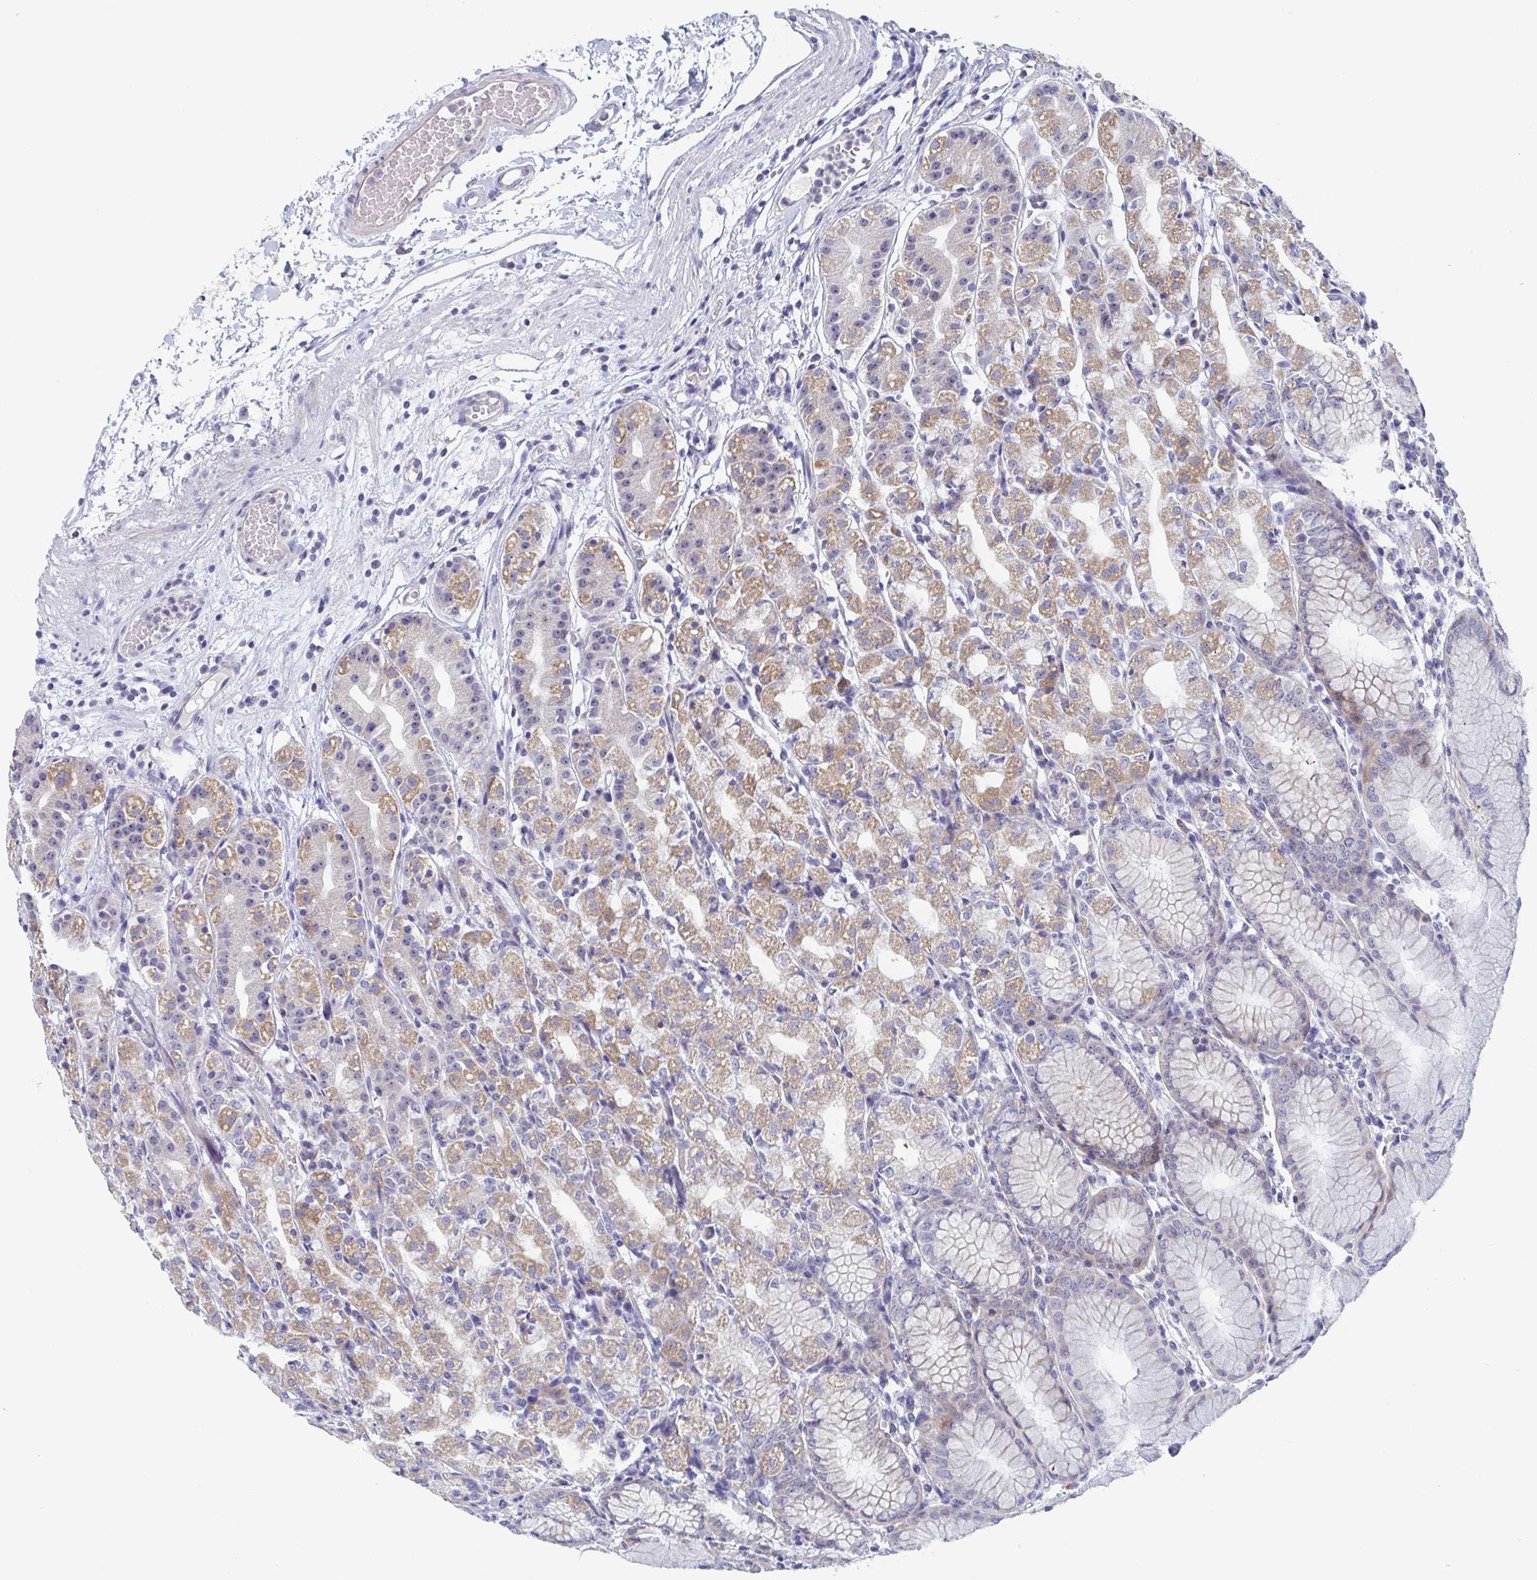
{"staining": {"intensity": "moderate", "quantity": "25%-75%", "location": "cytoplasmic/membranous"}, "tissue": "stomach", "cell_type": "Glandular cells", "image_type": "normal", "snomed": [{"axis": "morphology", "description": "Normal tissue, NOS"}, {"axis": "topography", "description": "Stomach"}], "caption": "Immunohistochemistry micrograph of normal stomach: human stomach stained using immunohistochemistry demonstrates medium levels of moderate protein expression localized specifically in the cytoplasmic/membranous of glandular cells, appearing as a cytoplasmic/membranous brown color.", "gene": "MRPL53", "patient": {"sex": "female", "age": 57}}